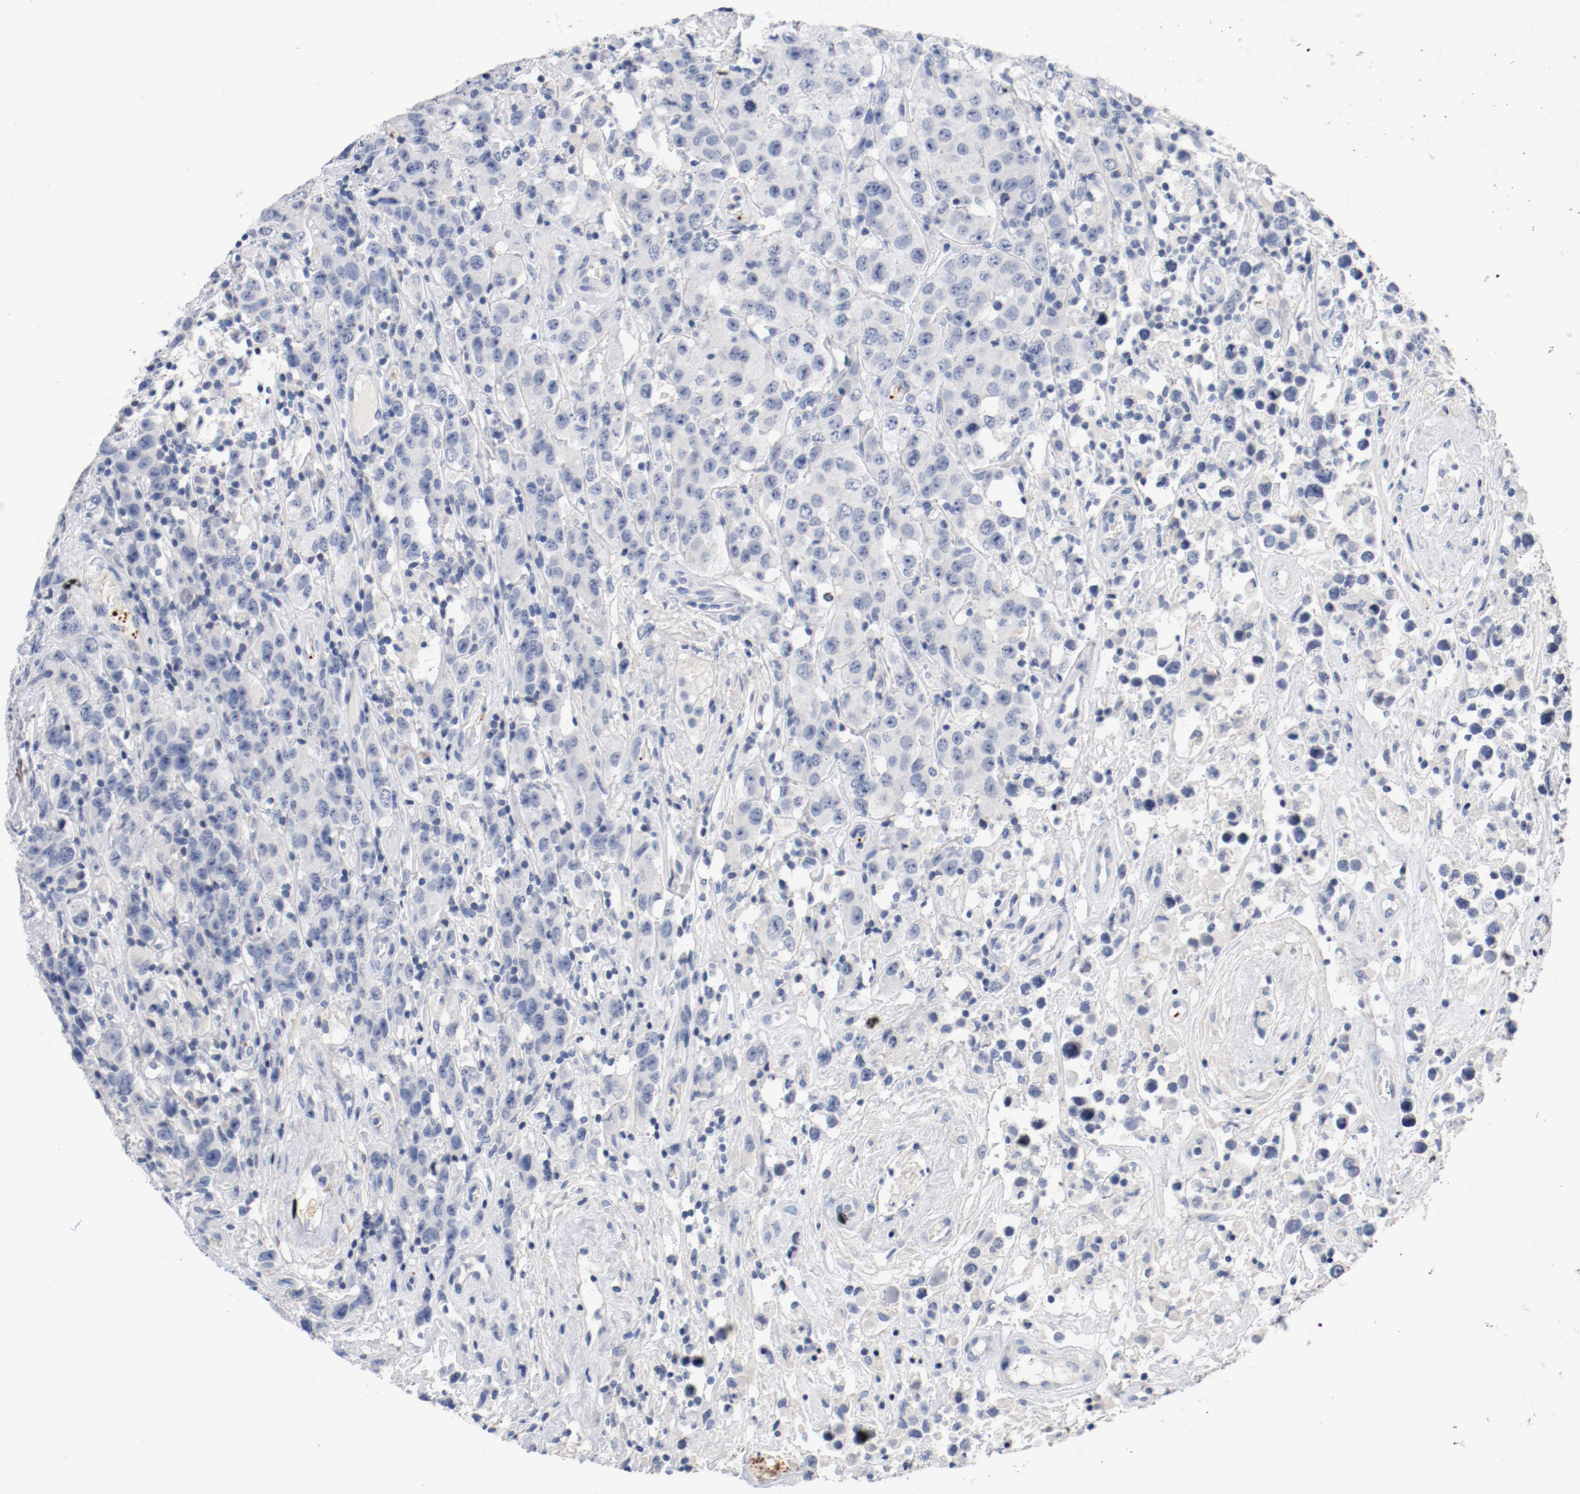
{"staining": {"intensity": "negative", "quantity": "none", "location": "none"}, "tissue": "testis cancer", "cell_type": "Tumor cells", "image_type": "cancer", "snomed": [{"axis": "morphology", "description": "Seminoma, NOS"}, {"axis": "topography", "description": "Testis"}], "caption": "This image is of testis cancer (seminoma) stained with IHC to label a protein in brown with the nuclei are counter-stained blue. There is no expression in tumor cells.", "gene": "PIM1", "patient": {"sex": "male", "age": 52}}